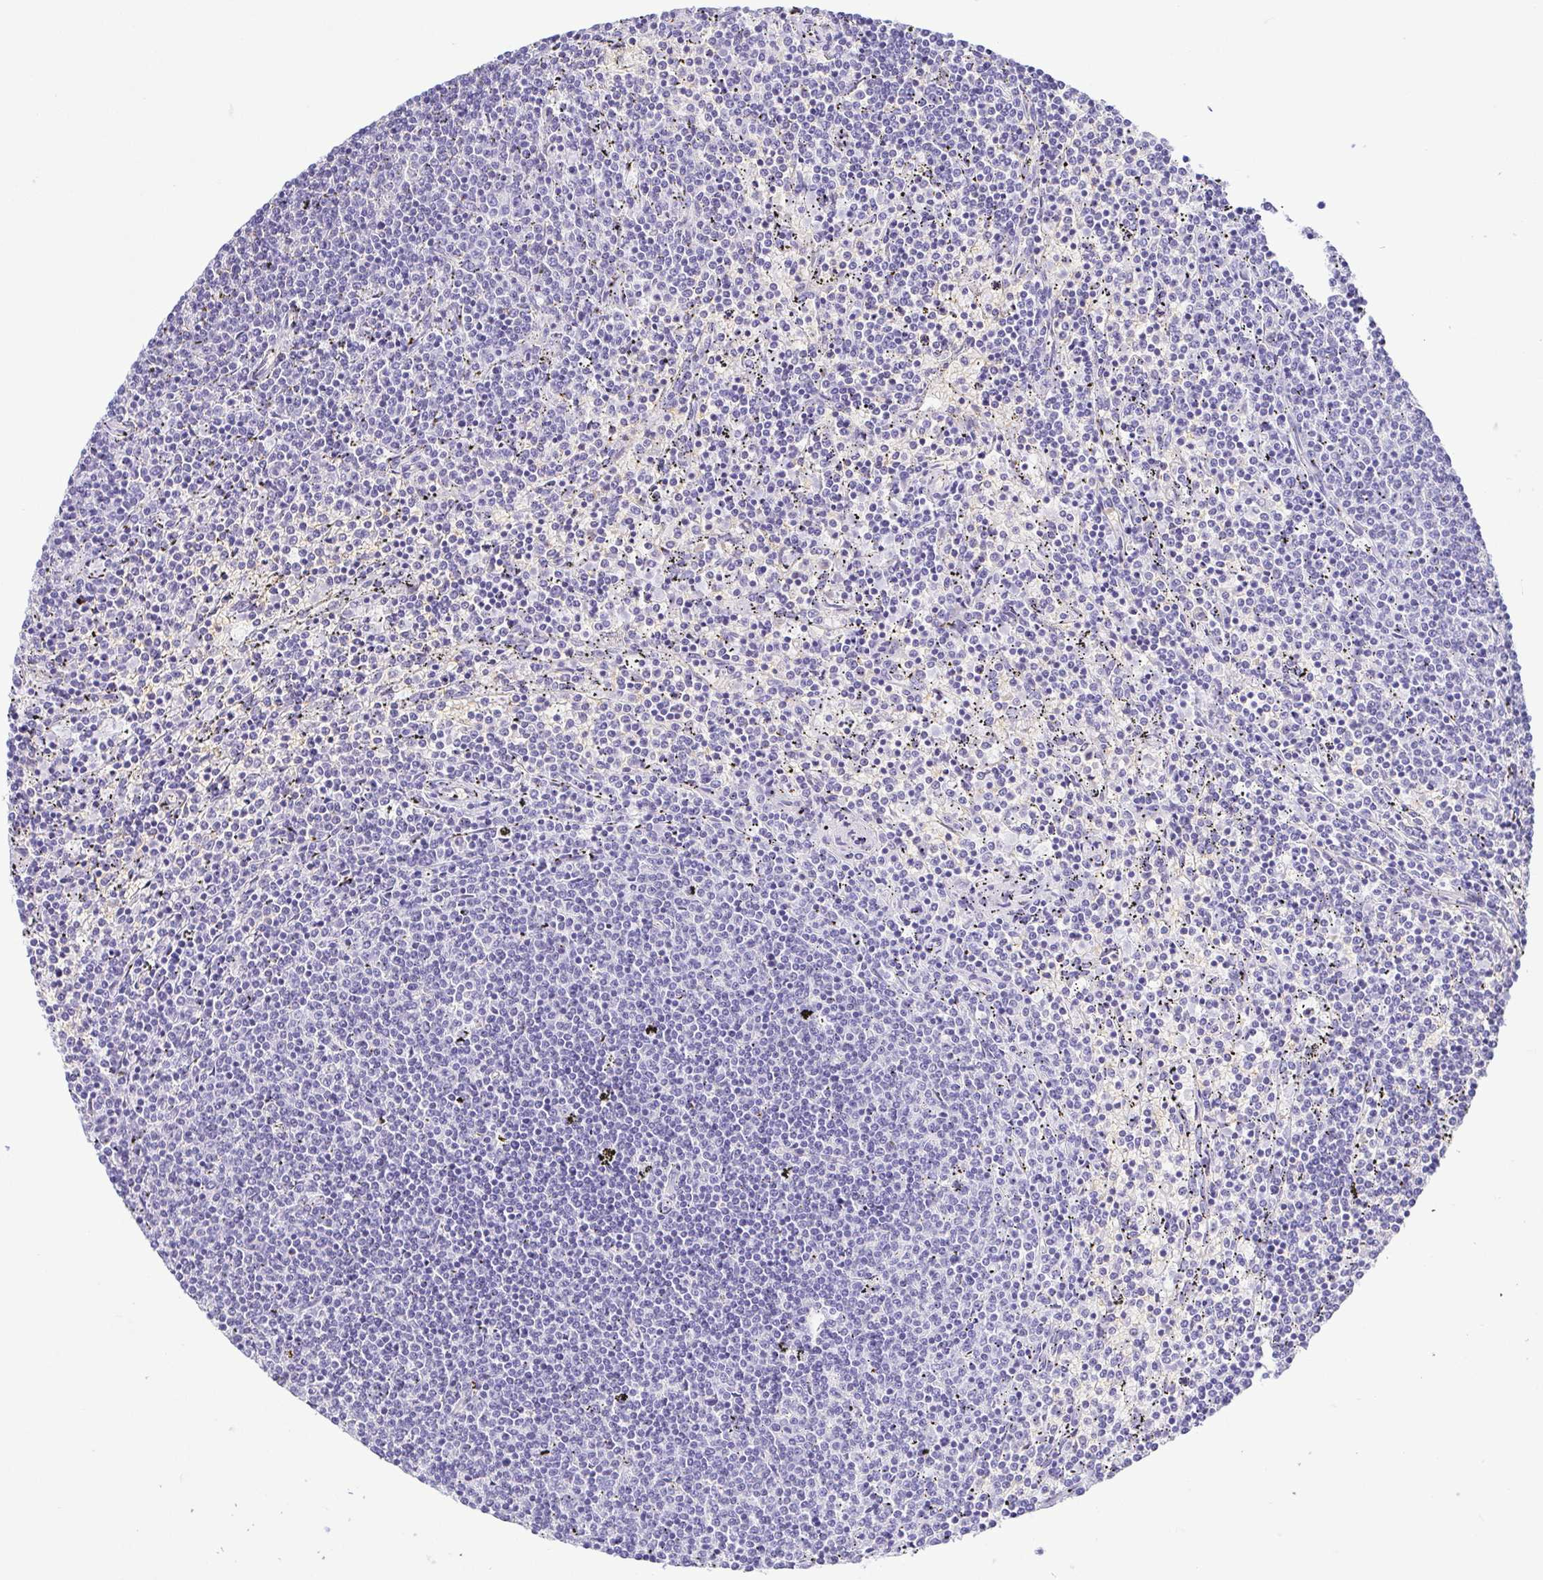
{"staining": {"intensity": "negative", "quantity": "none", "location": "none"}, "tissue": "lymphoma", "cell_type": "Tumor cells", "image_type": "cancer", "snomed": [{"axis": "morphology", "description": "Malignant lymphoma, non-Hodgkin's type, Low grade"}, {"axis": "topography", "description": "Spleen"}], "caption": "Malignant lymphoma, non-Hodgkin's type (low-grade) was stained to show a protein in brown. There is no significant expression in tumor cells.", "gene": "EPB42", "patient": {"sex": "female", "age": 50}}